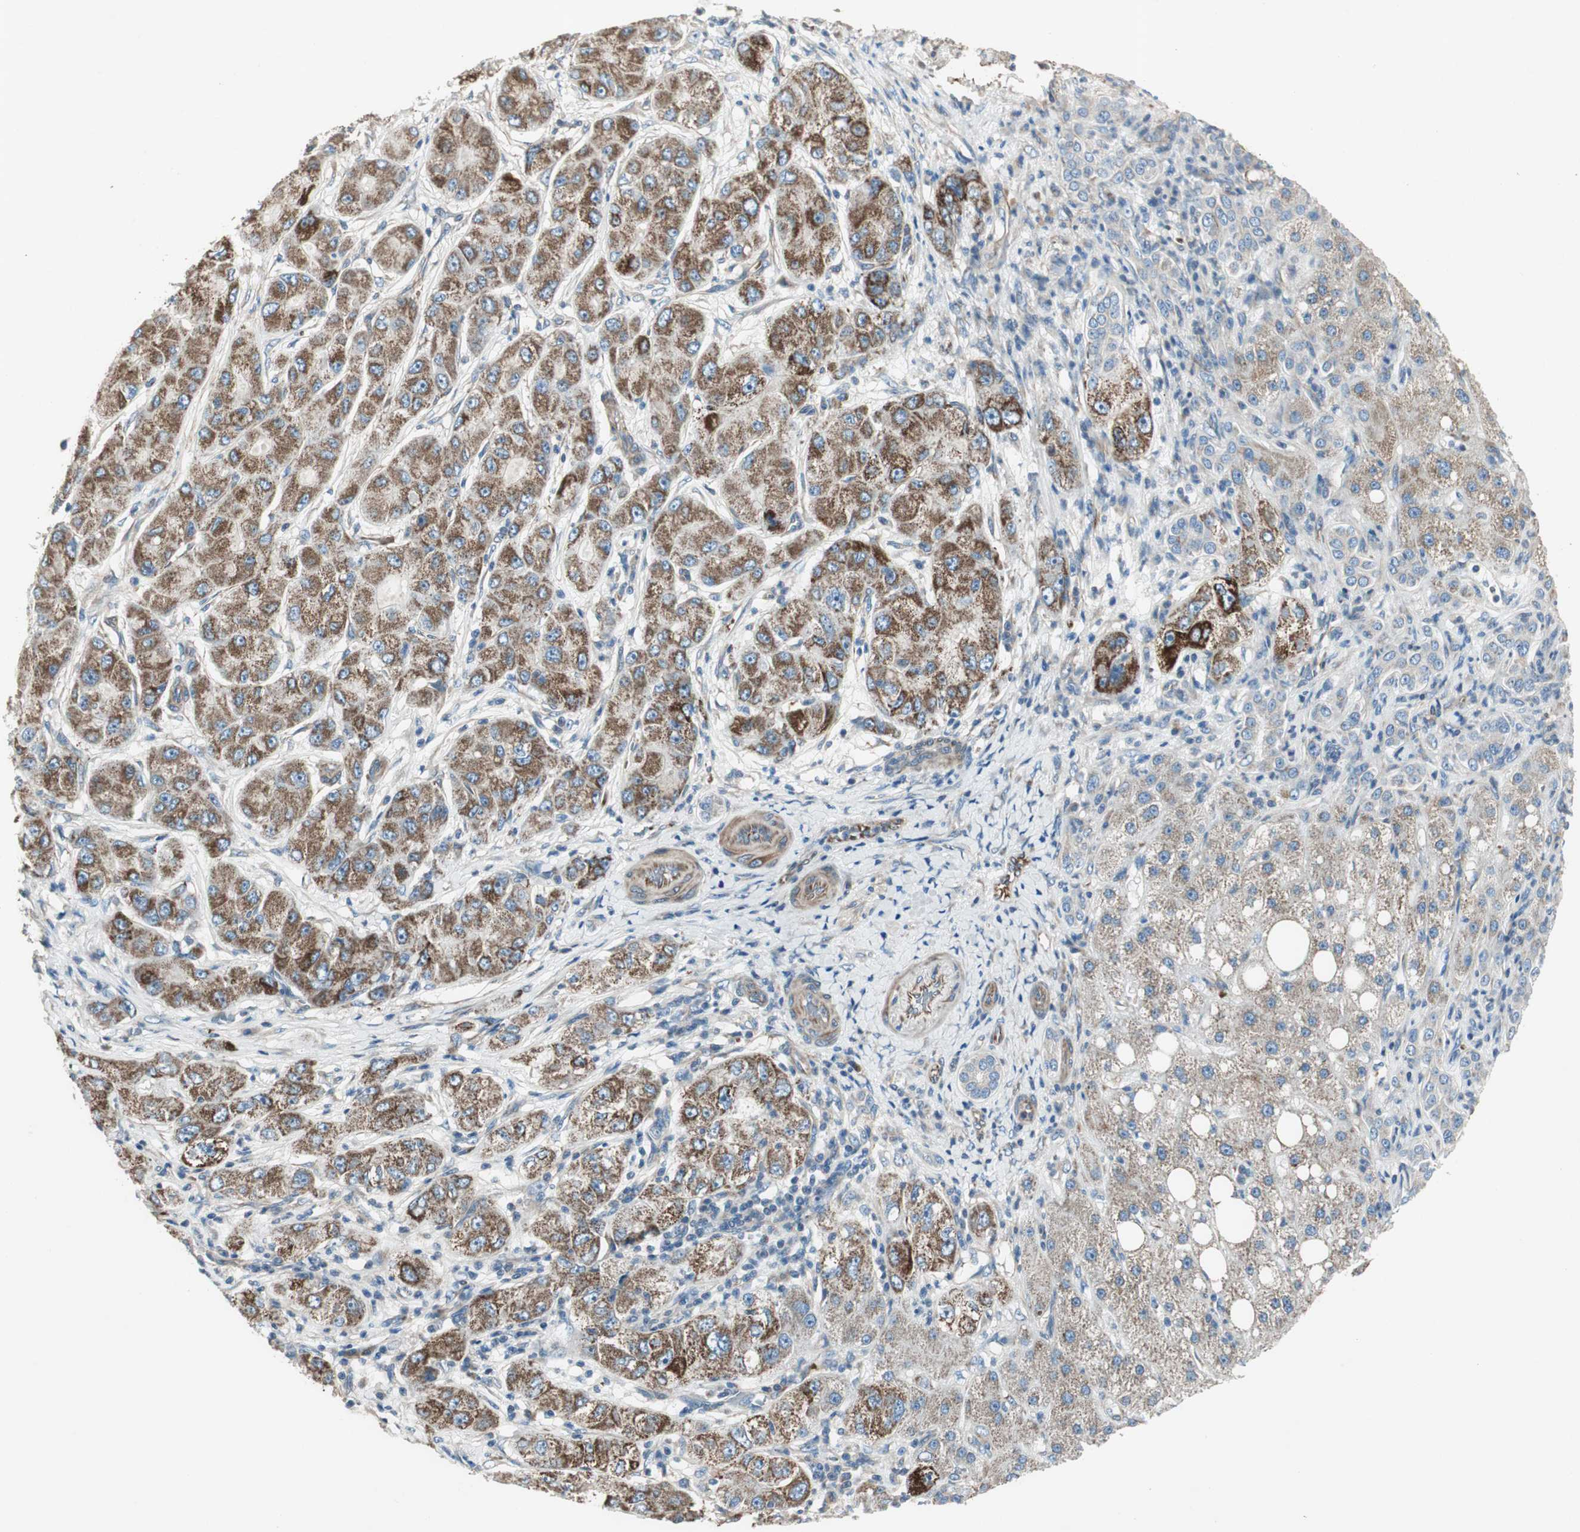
{"staining": {"intensity": "moderate", "quantity": ">75%", "location": "cytoplasmic/membranous"}, "tissue": "liver cancer", "cell_type": "Tumor cells", "image_type": "cancer", "snomed": [{"axis": "morphology", "description": "Carcinoma, Hepatocellular, NOS"}, {"axis": "topography", "description": "Liver"}], "caption": "There is medium levels of moderate cytoplasmic/membranous positivity in tumor cells of liver hepatocellular carcinoma, as demonstrated by immunohistochemical staining (brown color).", "gene": "SRCIN1", "patient": {"sex": "male", "age": 80}}